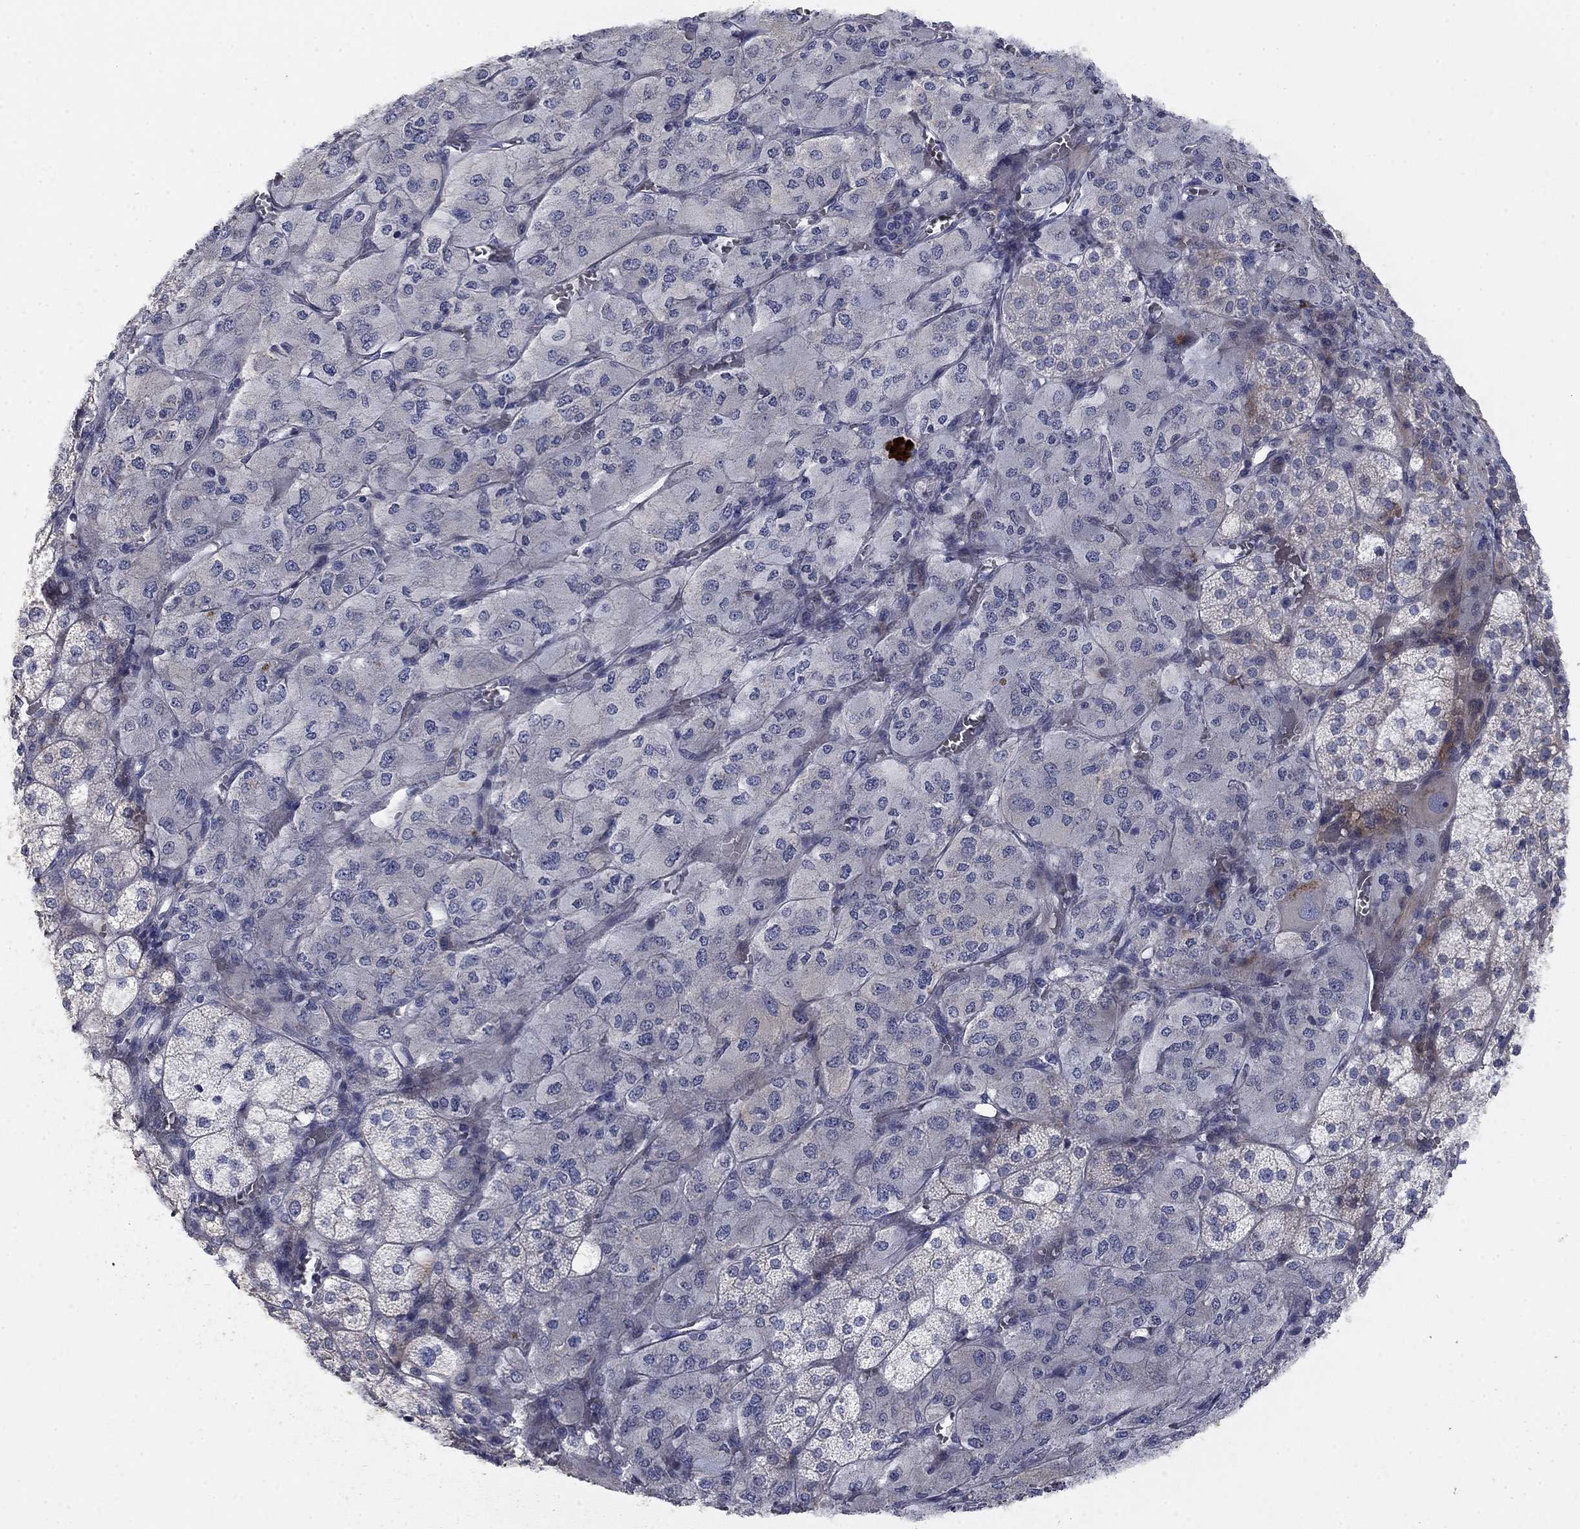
{"staining": {"intensity": "strong", "quantity": "<25%", "location": "cytoplasmic/membranous"}, "tissue": "adrenal gland", "cell_type": "Glandular cells", "image_type": "normal", "snomed": [{"axis": "morphology", "description": "Normal tissue, NOS"}, {"axis": "topography", "description": "Adrenal gland"}], "caption": "Brown immunohistochemical staining in unremarkable adrenal gland shows strong cytoplasmic/membranous expression in approximately <25% of glandular cells.", "gene": "TMEM249", "patient": {"sex": "female", "age": 60}}